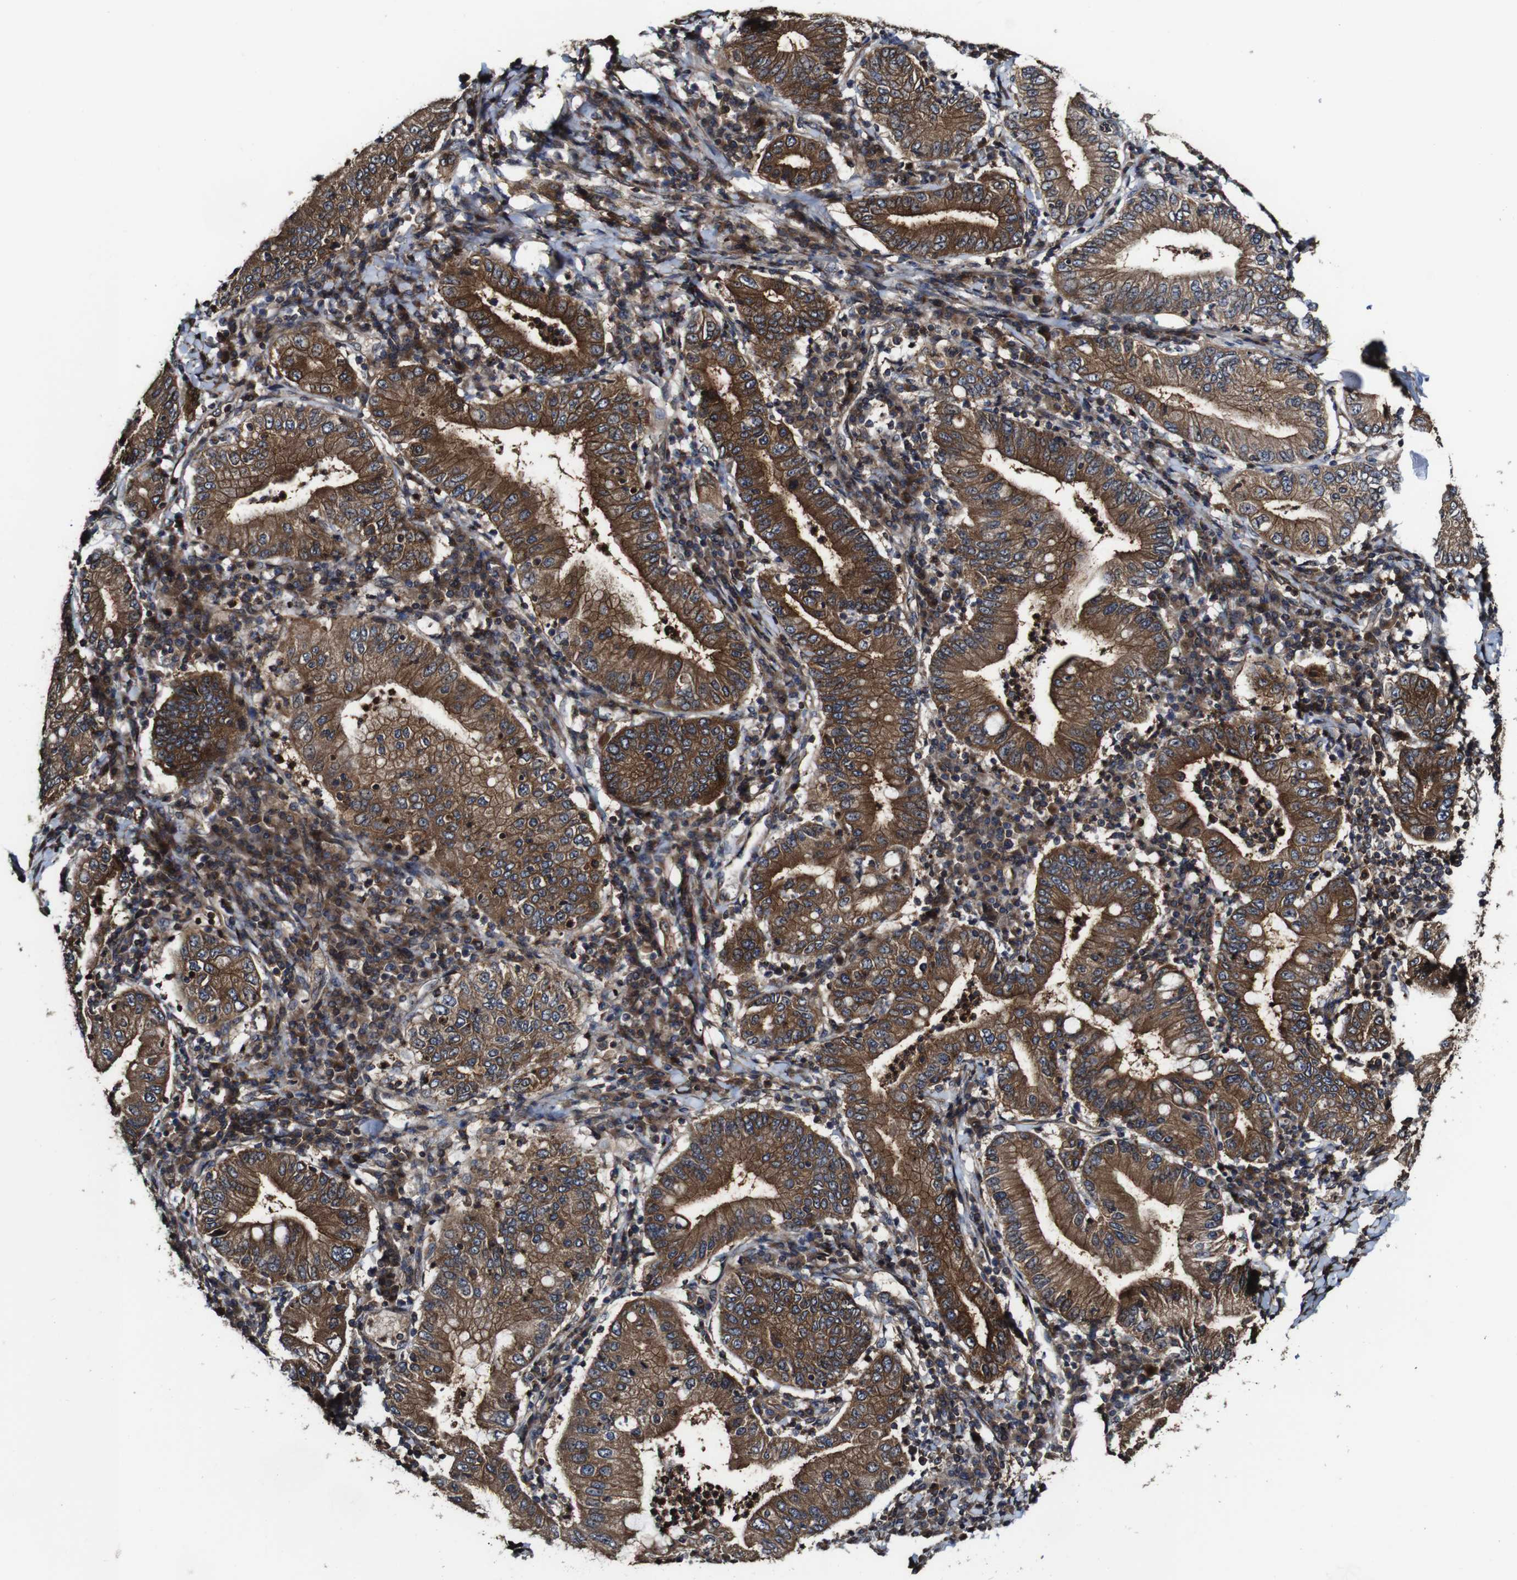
{"staining": {"intensity": "strong", "quantity": ">75%", "location": "cytoplasmic/membranous"}, "tissue": "stomach cancer", "cell_type": "Tumor cells", "image_type": "cancer", "snomed": [{"axis": "morphology", "description": "Normal tissue, NOS"}, {"axis": "morphology", "description": "Adenocarcinoma, NOS"}, {"axis": "topography", "description": "Esophagus"}, {"axis": "topography", "description": "Stomach, upper"}, {"axis": "topography", "description": "Peripheral nerve tissue"}], "caption": "High-magnification brightfield microscopy of stomach adenocarcinoma stained with DAB (brown) and counterstained with hematoxylin (blue). tumor cells exhibit strong cytoplasmic/membranous positivity is seen in about>75% of cells. (DAB IHC, brown staining for protein, blue staining for nuclei).", "gene": "TNIK", "patient": {"sex": "male", "age": 62}}